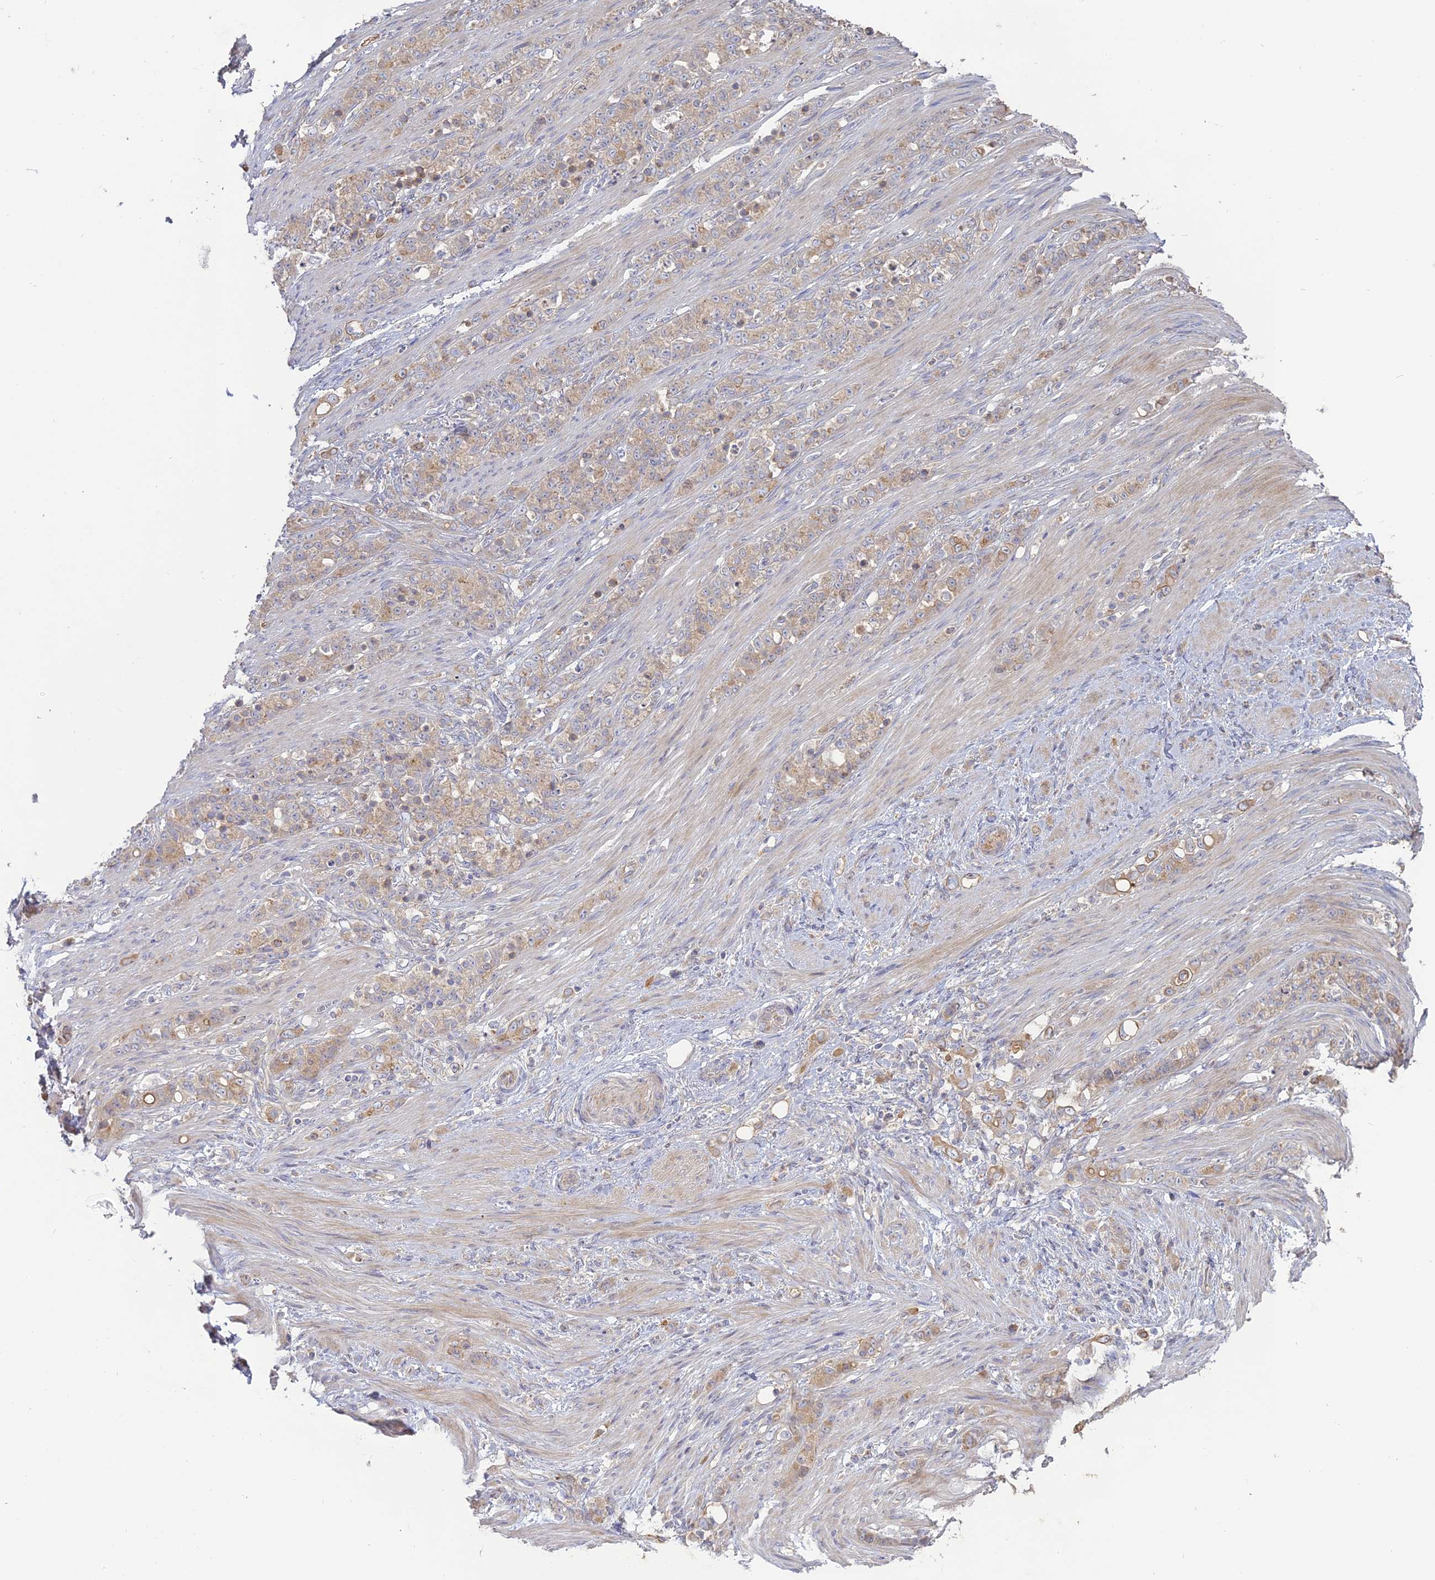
{"staining": {"intensity": "weak", "quantity": ">75%", "location": "cytoplasmic/membranous"}, "tissue": "stomach cancer", "cell_type": "Tumor cells", "image_type": "cancer", "snomed": [{"axis": "morphology", "description": "Adenocarcinoma, NOS"}, {"axis": "topography", "description": "Stomach"}], "caption": "Immunohistochemical staining of stomach cancer shows low levels of weak cytoplasmic/membranous expression in approximately >75% of tumor cells.", "gene": "SFT2D2", "patient": {"sex": "female", "age": 79}}